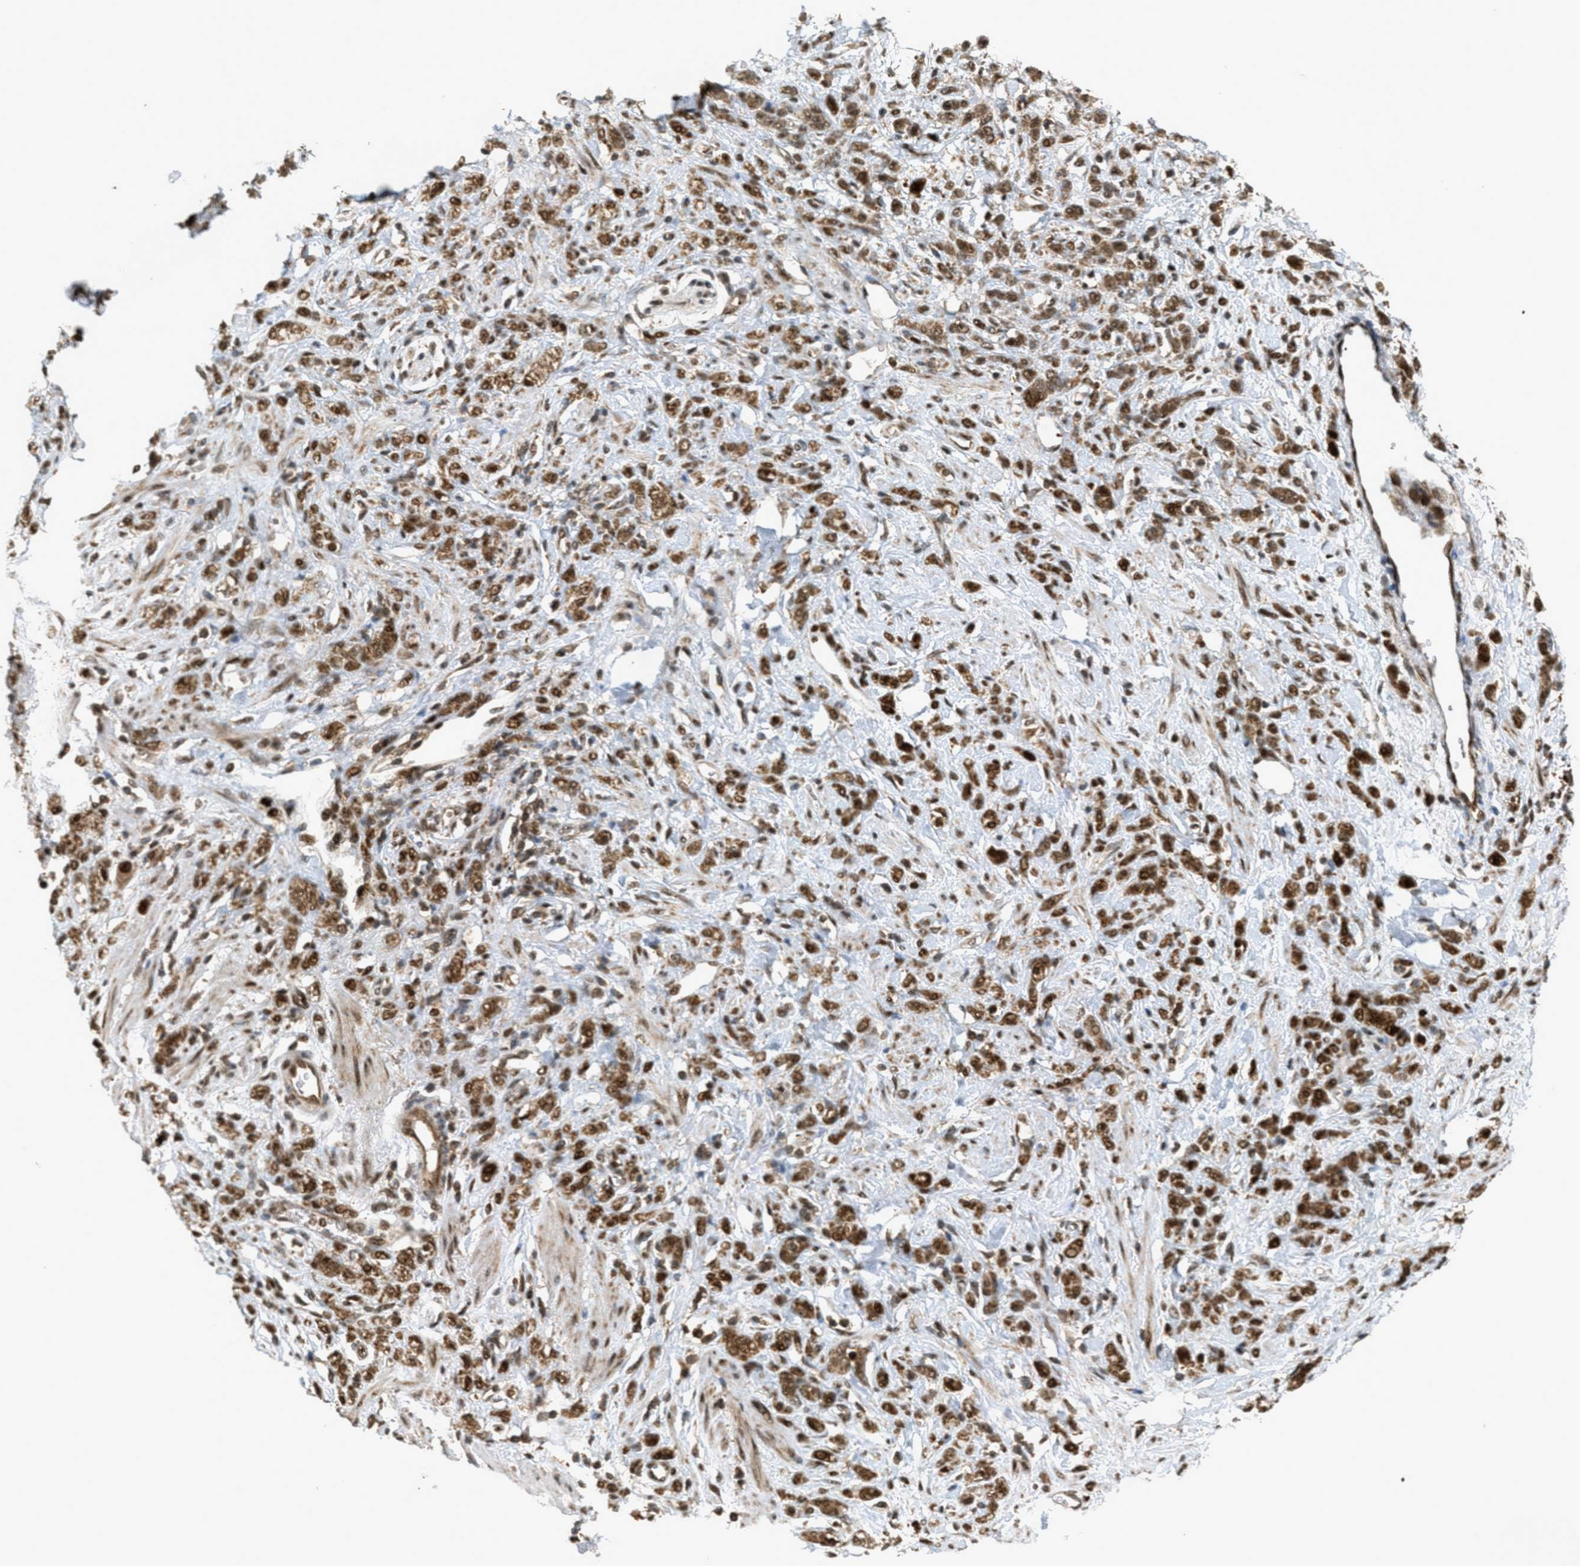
{"staining": {"intensity": "moderate", "quantity": ">75%", "location": "cytoplasmic/membranous,nuclear"}, "tissue": "stomach cancer", "cell_type": "Tumor cells", "image_type": "cancer", "snomed": [{"axis": "morphology", "description": "Normal tissue, NOS"}, {"axis": "morphology", "description": "Adenocarcinoma, NOS"}, {"axis": "topography", "description": "Stomach"}], "caption": "Immunohistochemistry staining of stomach cancer (adenocarcinoma), which shows medium levels of moderate cytoplasmic/membranous and nuclear staining in approximately >75% of tumor cells indicating moderate cytoplasmic/membranous and nuclear protein expression. The staining was performed using DAB (brown) for protein detection and nuclei were counterstained in hematoxylin (blue).", "gene": "TLK1", "patient": {"sex": "male", "age": 82}}